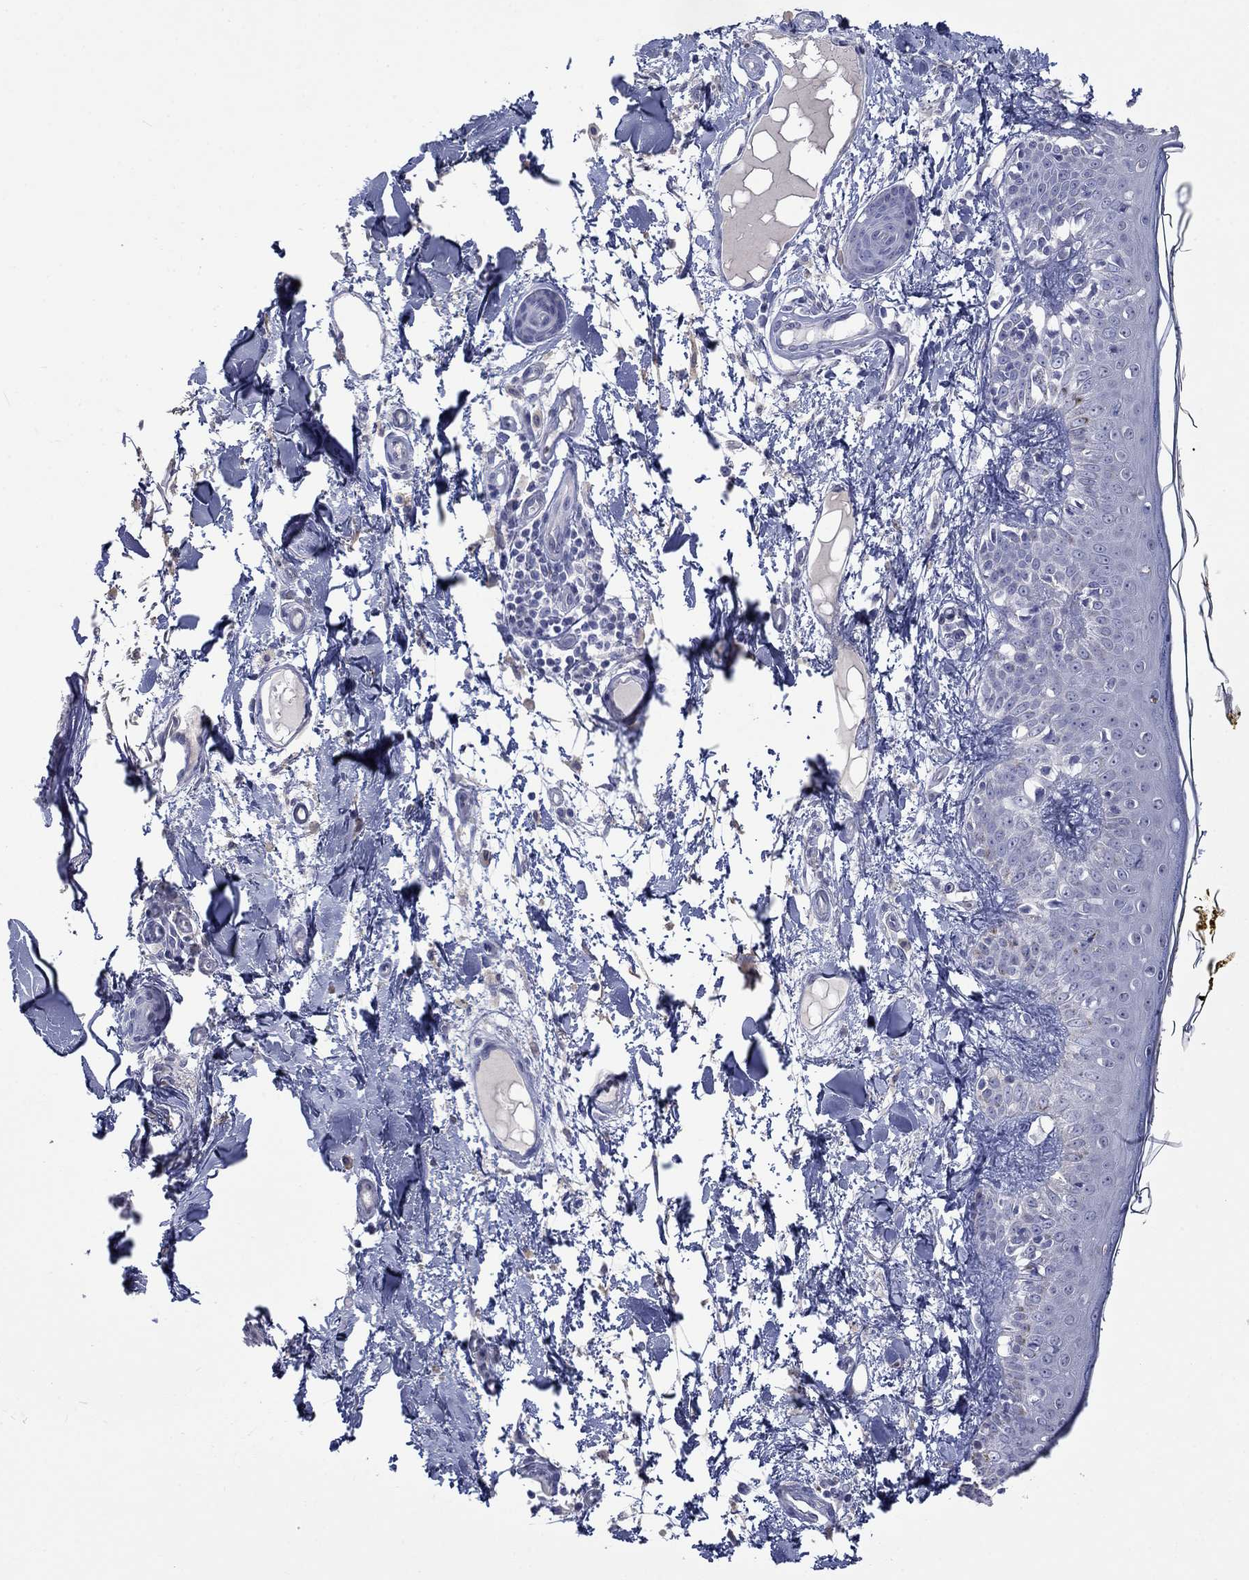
{"staining": {"intensity": "negative", "quantity": "none", "location": "none"}, "tissue": "skin", "cell_type": "Fibroblasts", "image_type": "normal", "snomed": [{"axis": "morphology", "description": "Normal tissue, NOS"}, {"axis": "topography", "description": "Skin"}], "caption": "This is a micrograph of immunohistochemistry (IHC) staining of unremarkable skin, which shows no expression in fibroblasts.", "gene": "PTPRZ1", "patient": {"sex": "male", "age": 76}}